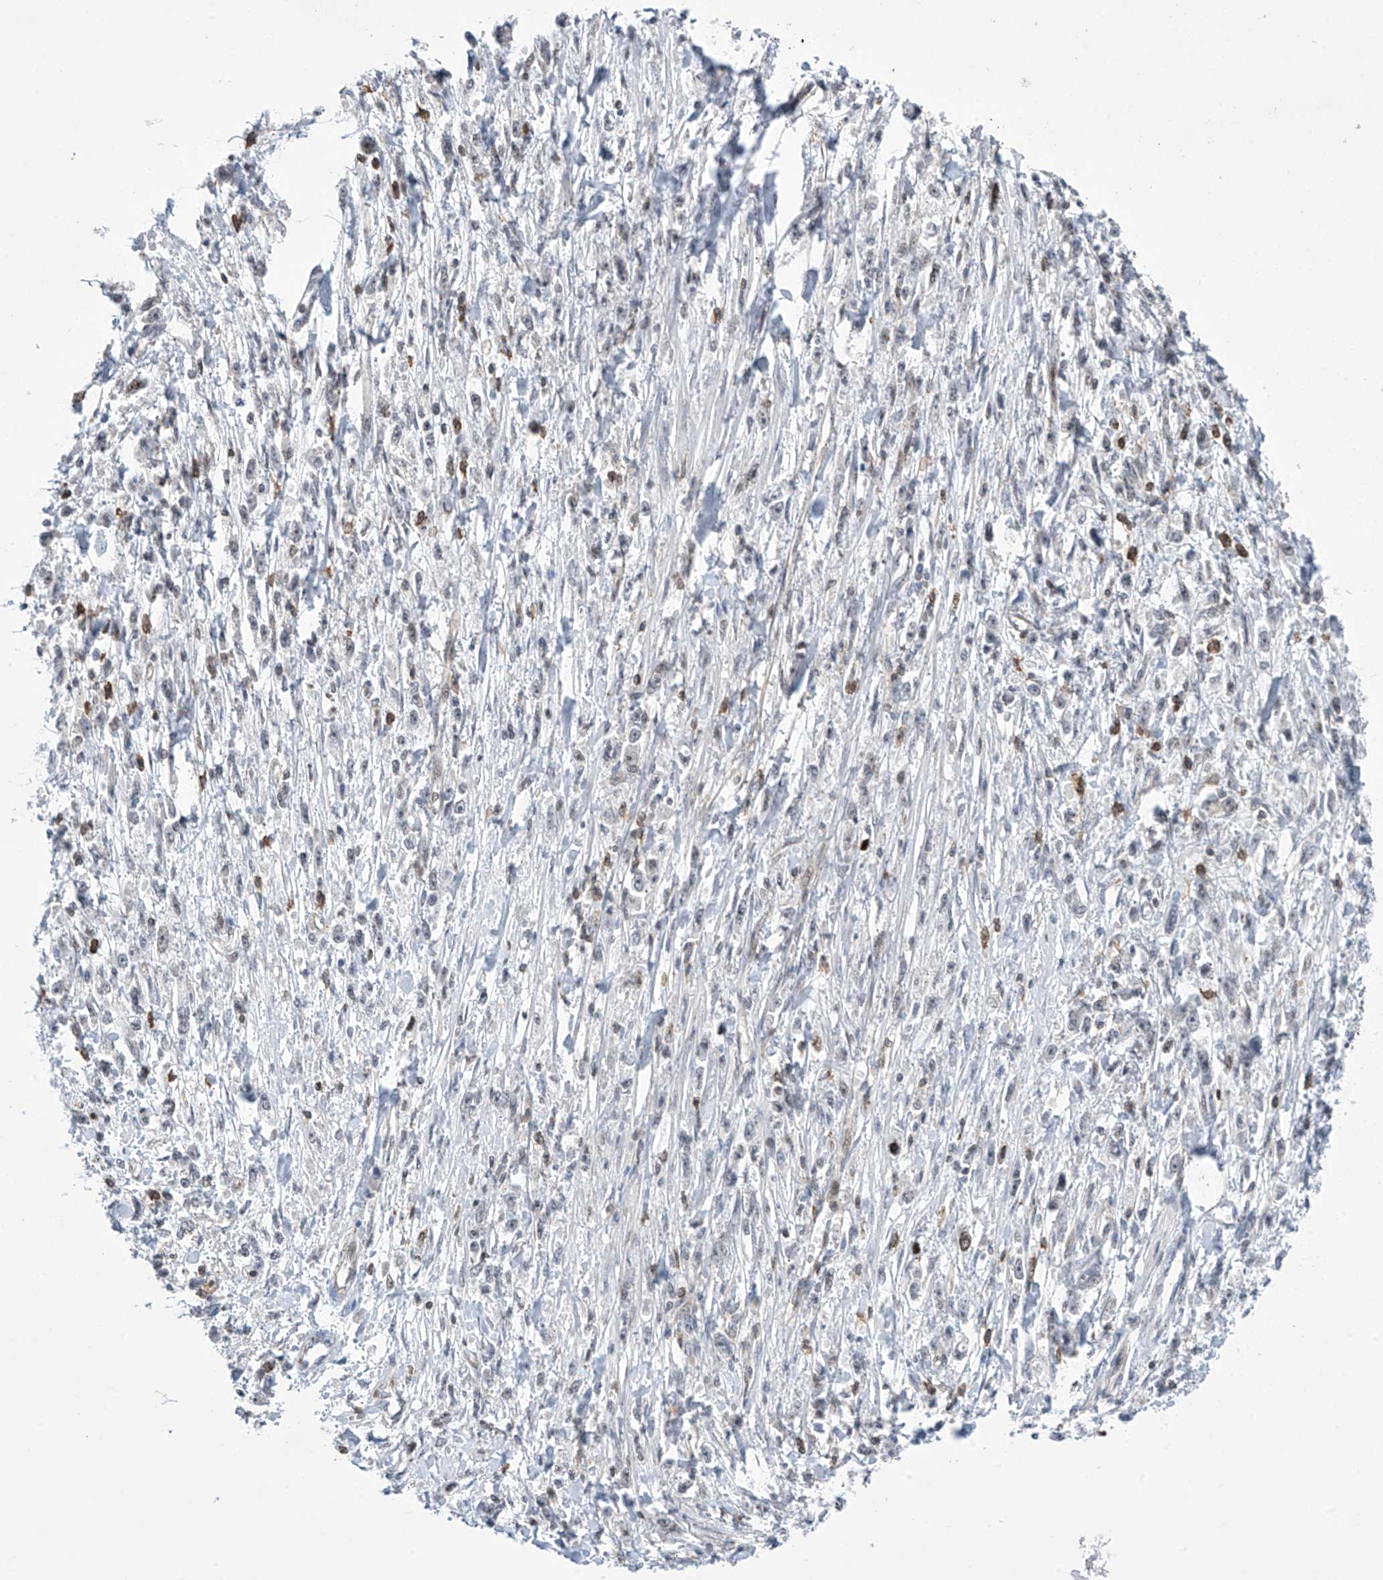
{"staining": {"intensity": "negative", "quantity": "none", "location": "none"}, "tissue": "stomach cancer", "cell_type": "Tumor cells", "image_type": "cancer", "snomed": [{"axis": "morphology", "description": "Adenocarcinoma, NOS"}, {"axis": "topography", "description": "Stomach"}], "caption": "Photomicrograph shows no significant protein staining in tumor cells of stomach adenocarcinoma.", "gene": "MSL3", "patient": {"sex": "female", "age": 59}}